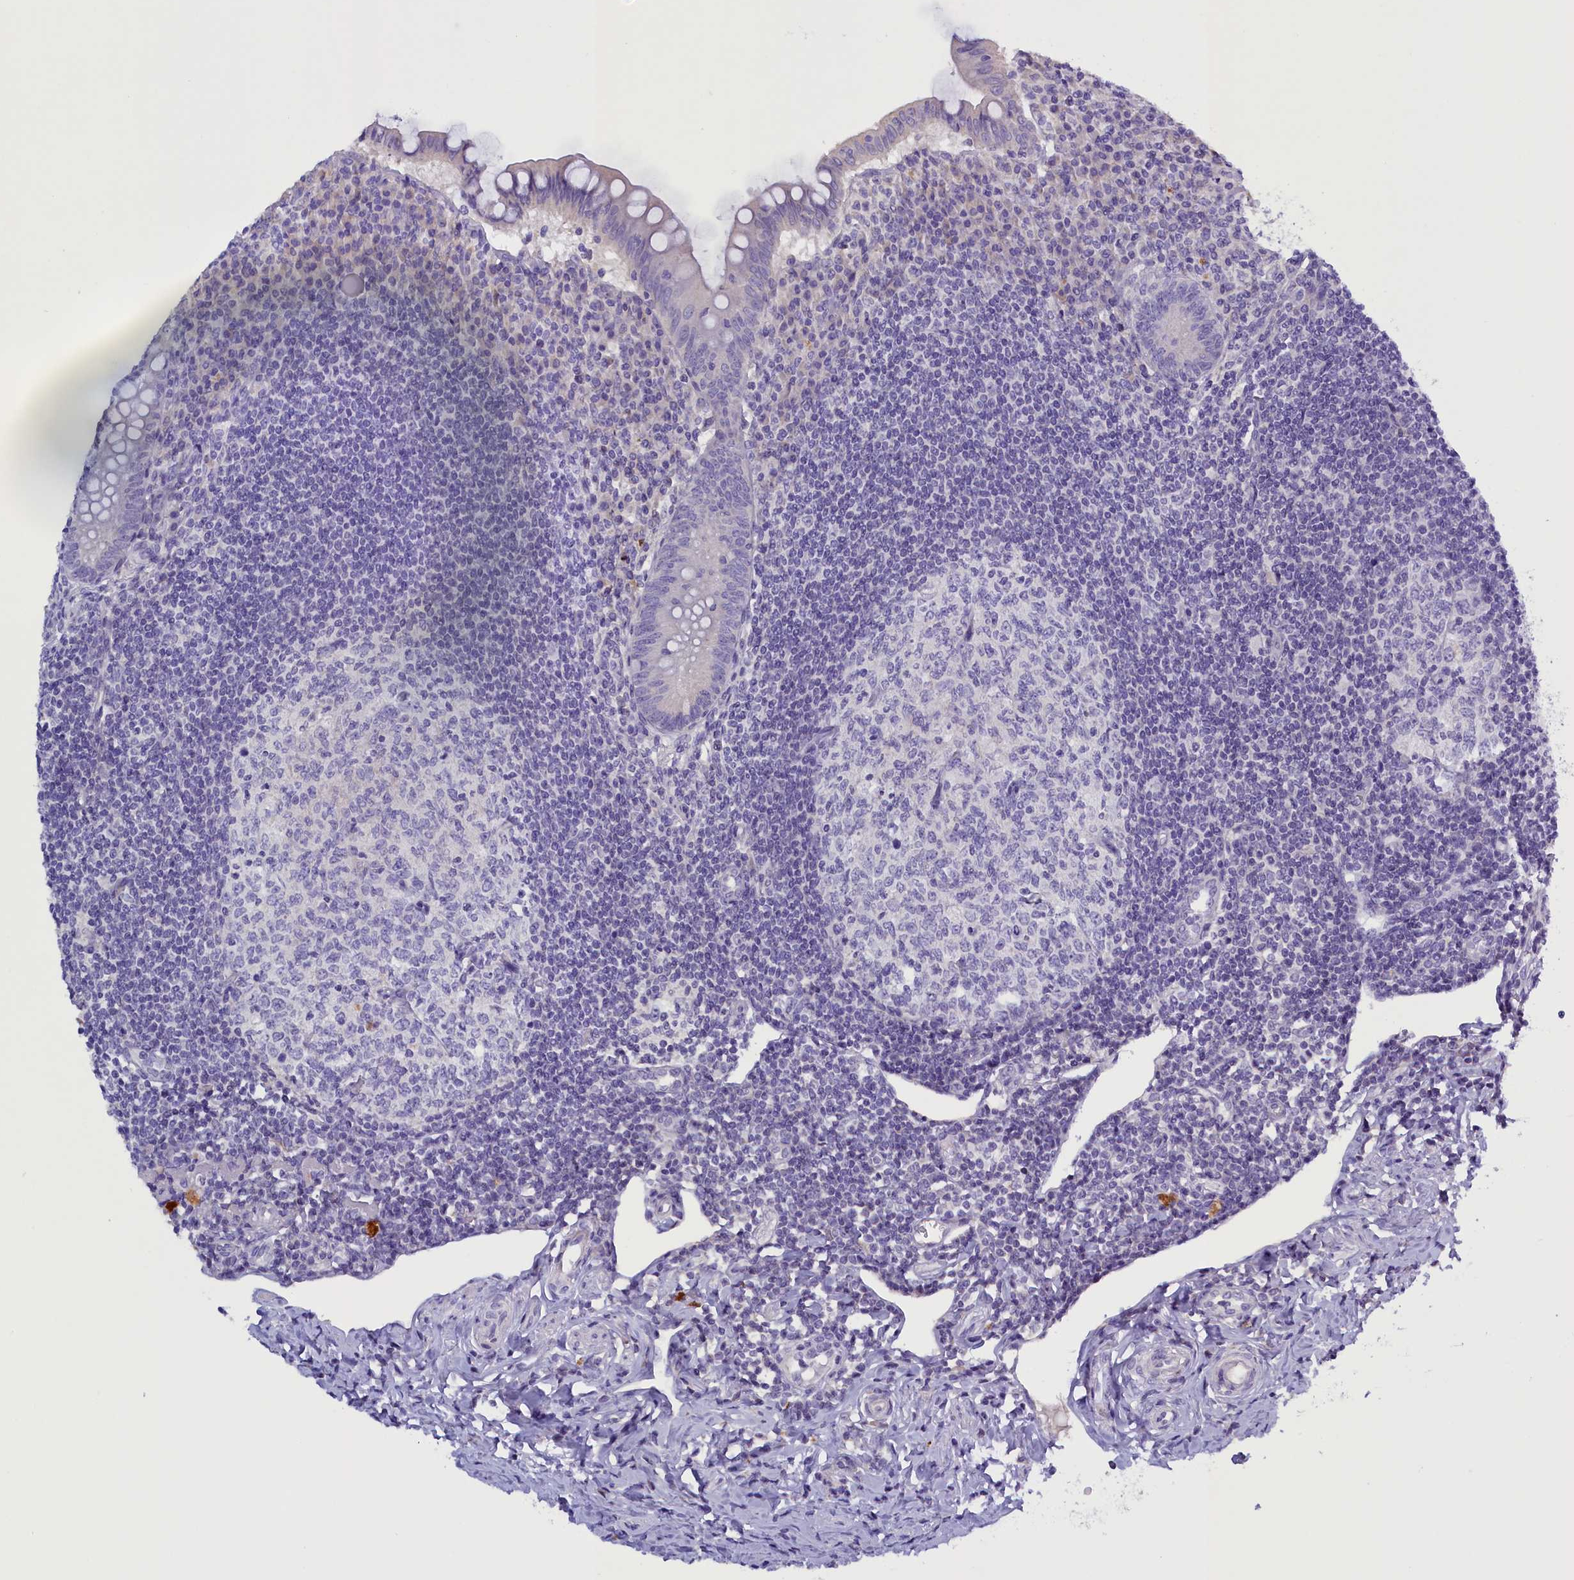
{"staining": {"intensity": "weak", "quantity": "<25%", "location": "cytoplasmic/membranous"}, "tissue": "appendix", "cell_type": "Glandular cells", "image_type": "normal", "snomed": [{"axis": "morphology", "description": "Normal tissue, NOS"}, {"axis": "topography", "description": "Appendix"}], "caption": "High power microscopy micrograph of an IHC photomicrograph of normal appendix, revealing no significant expression in glandular cells.", "gene": "RTTN", "patient": {"sex": "female", "age": 33}}